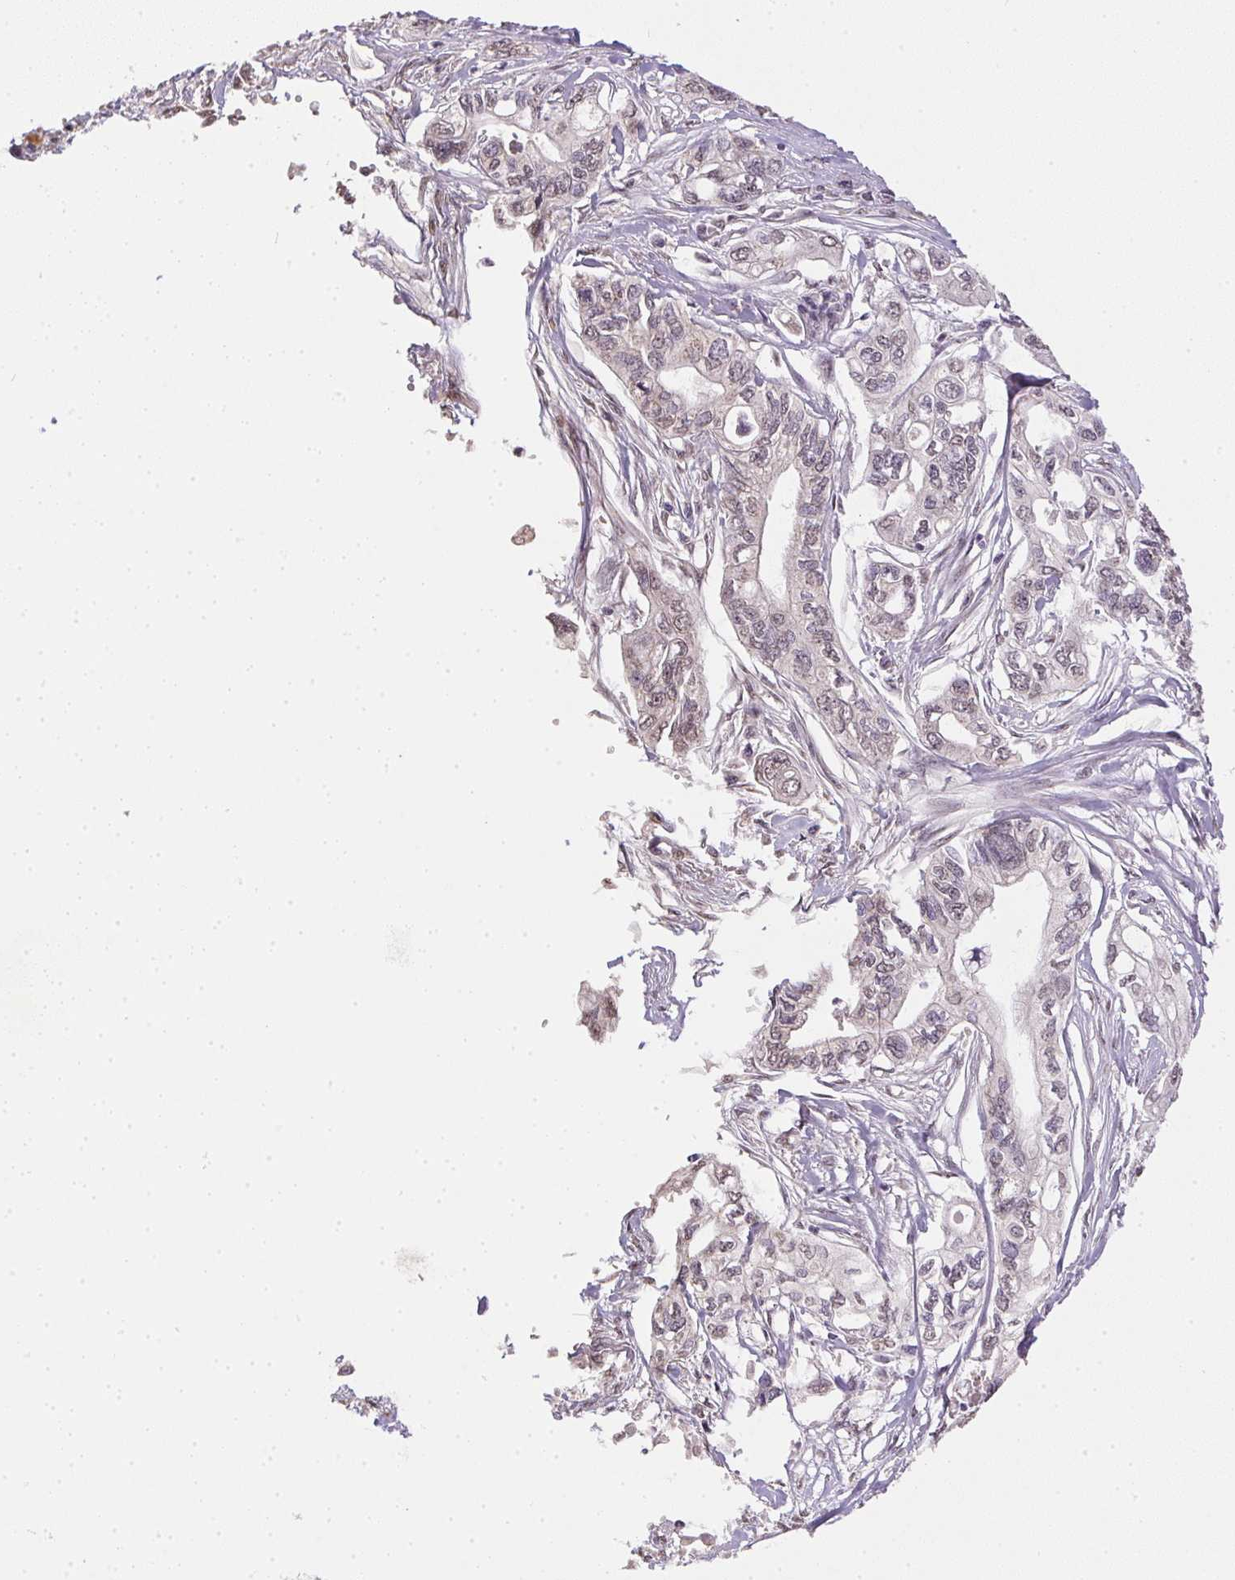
{"staining": {"intensity": "weak", "quantity": "<25%", "location": "nuclear"}, "tissue": "pancreatic cancer", "cell_type": "Tumor cells", "image_type": "cancer", "snomed": [{"axis": "morphology", "description": "Adenocarcinoma, NOS"}, {"axis": "topography", "description": "Pancreas"}], "caption": "There is no significant expression in tumor cells of adenocarcinoma (pancreatic).", "gene": "PPP4R4", "patient": {"sex": "male", "age": 68}}